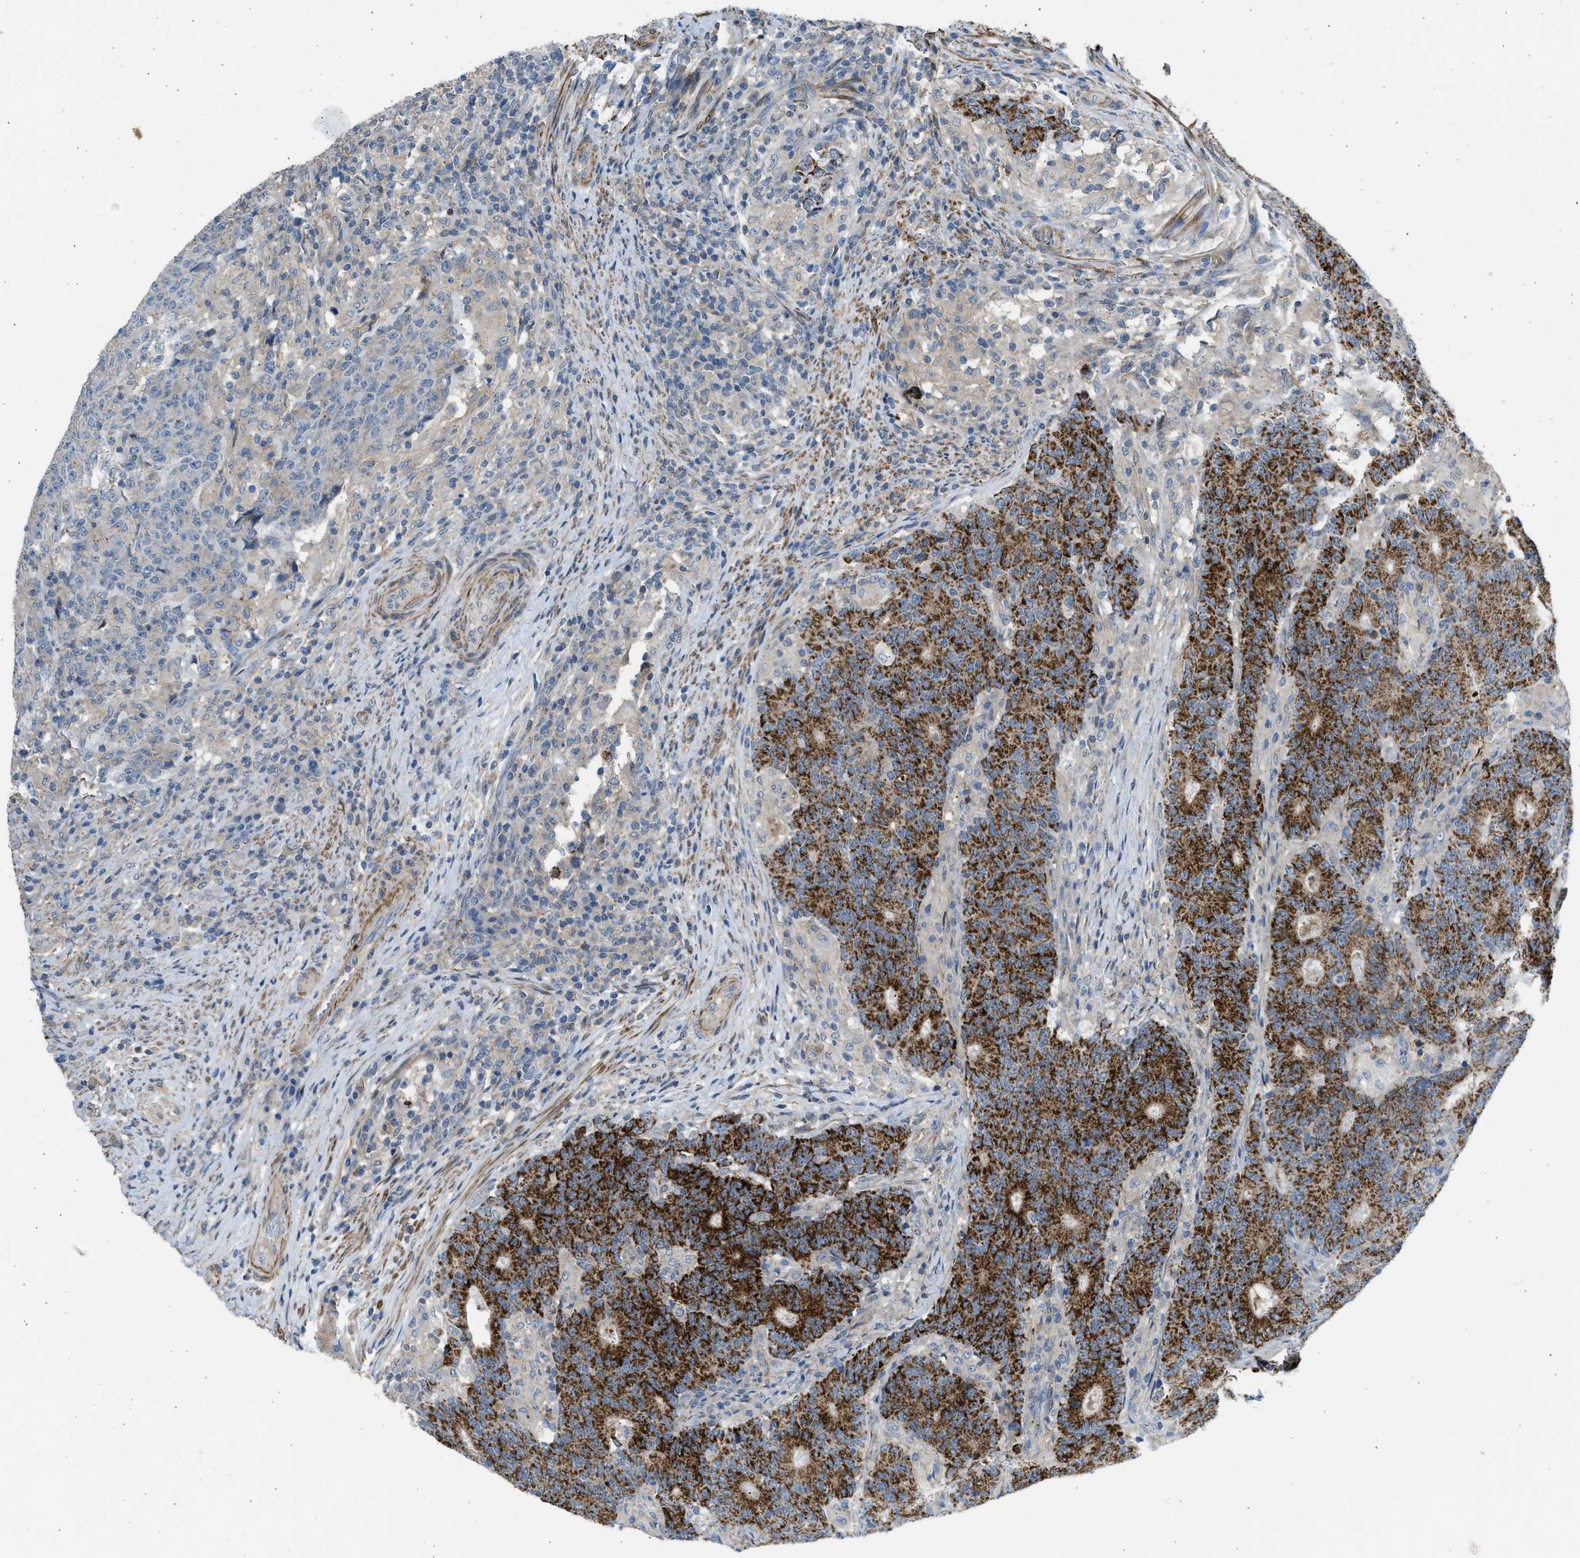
{"staining": {"intensity": "strong", "quantity": "25%-75%", "location": "cytoplasmic/membranous"}, "tissue": "colorectal cancer", "cell_type": "Tumor cells", "image_type": "cancer", "snomed": [{"axis": "morphology", "description": "Normal tissue, NOS"}, {"axis": "morphology", "description": "Adenocarcinoma, NOS"}, {"axis": "topography", "description": "Colon"}], "caption": "An image of human adenocarcinoma (colorectal) stained for a protein shows strong cytoplasmic/membranous brown staining in tumor cells.", "gene": "PCNX3", "patient": {"sex": "female", "age": 75}}